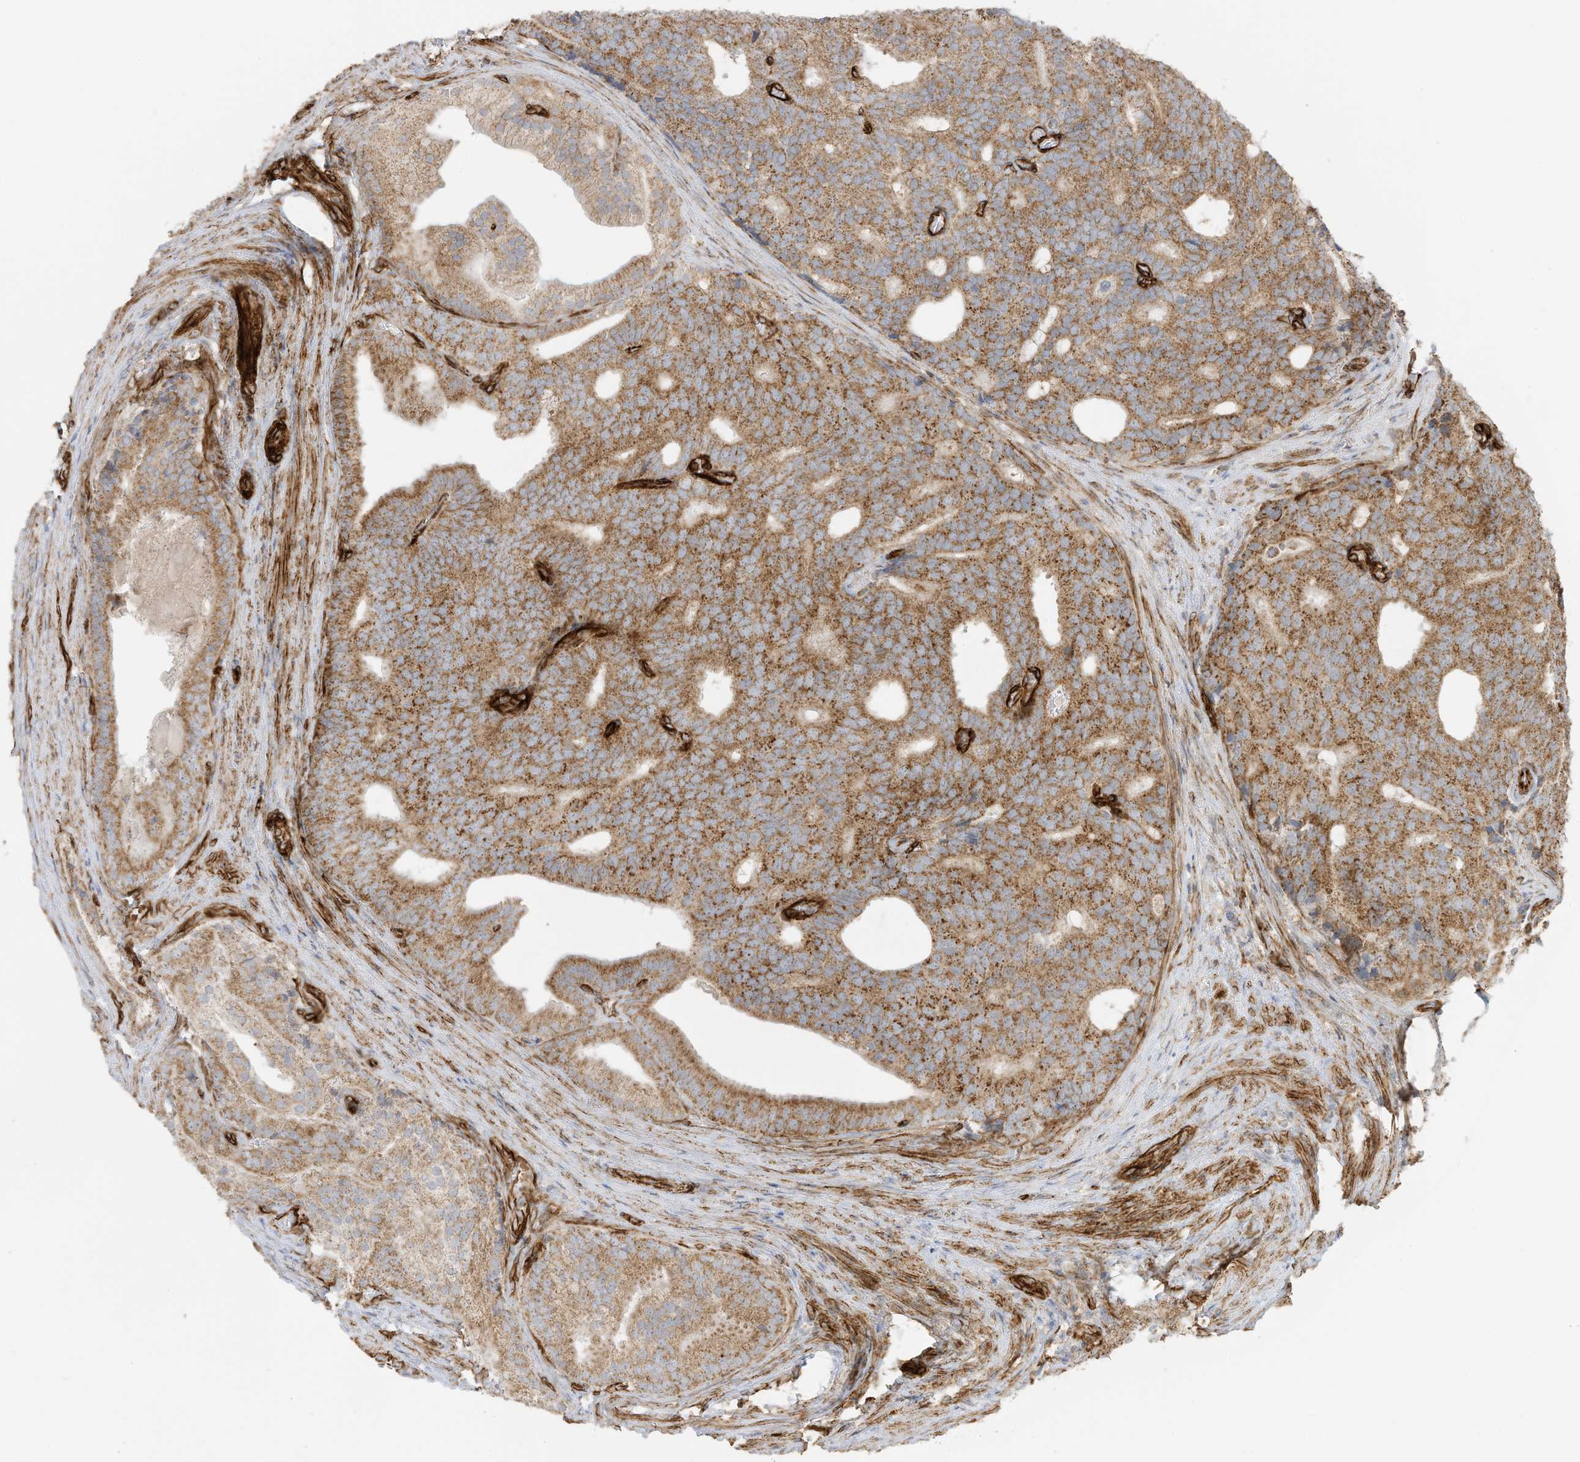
{"staining": {"intensity": "moderate", "quantity": ">75%", "location": "cytoplasmic/membranous"}, "tissue": "prostate cancer", "cell_type": "Tumor cells", "image_type": "cancer", "snomed": [{"axis": "morphology", "description": "Adenocarcinoma, Low grade"}, {"axis": "topography", "description": "Prostate"}], "caption": "The micrograph shows staining of low-grade adenocarcinoma (prostate), revealing moderate cytoplasmic/membranous protein positivity (brown color) within tumor cells.", "gene": "ABCB7", "patient": {"sex": "male", "age": 71}}